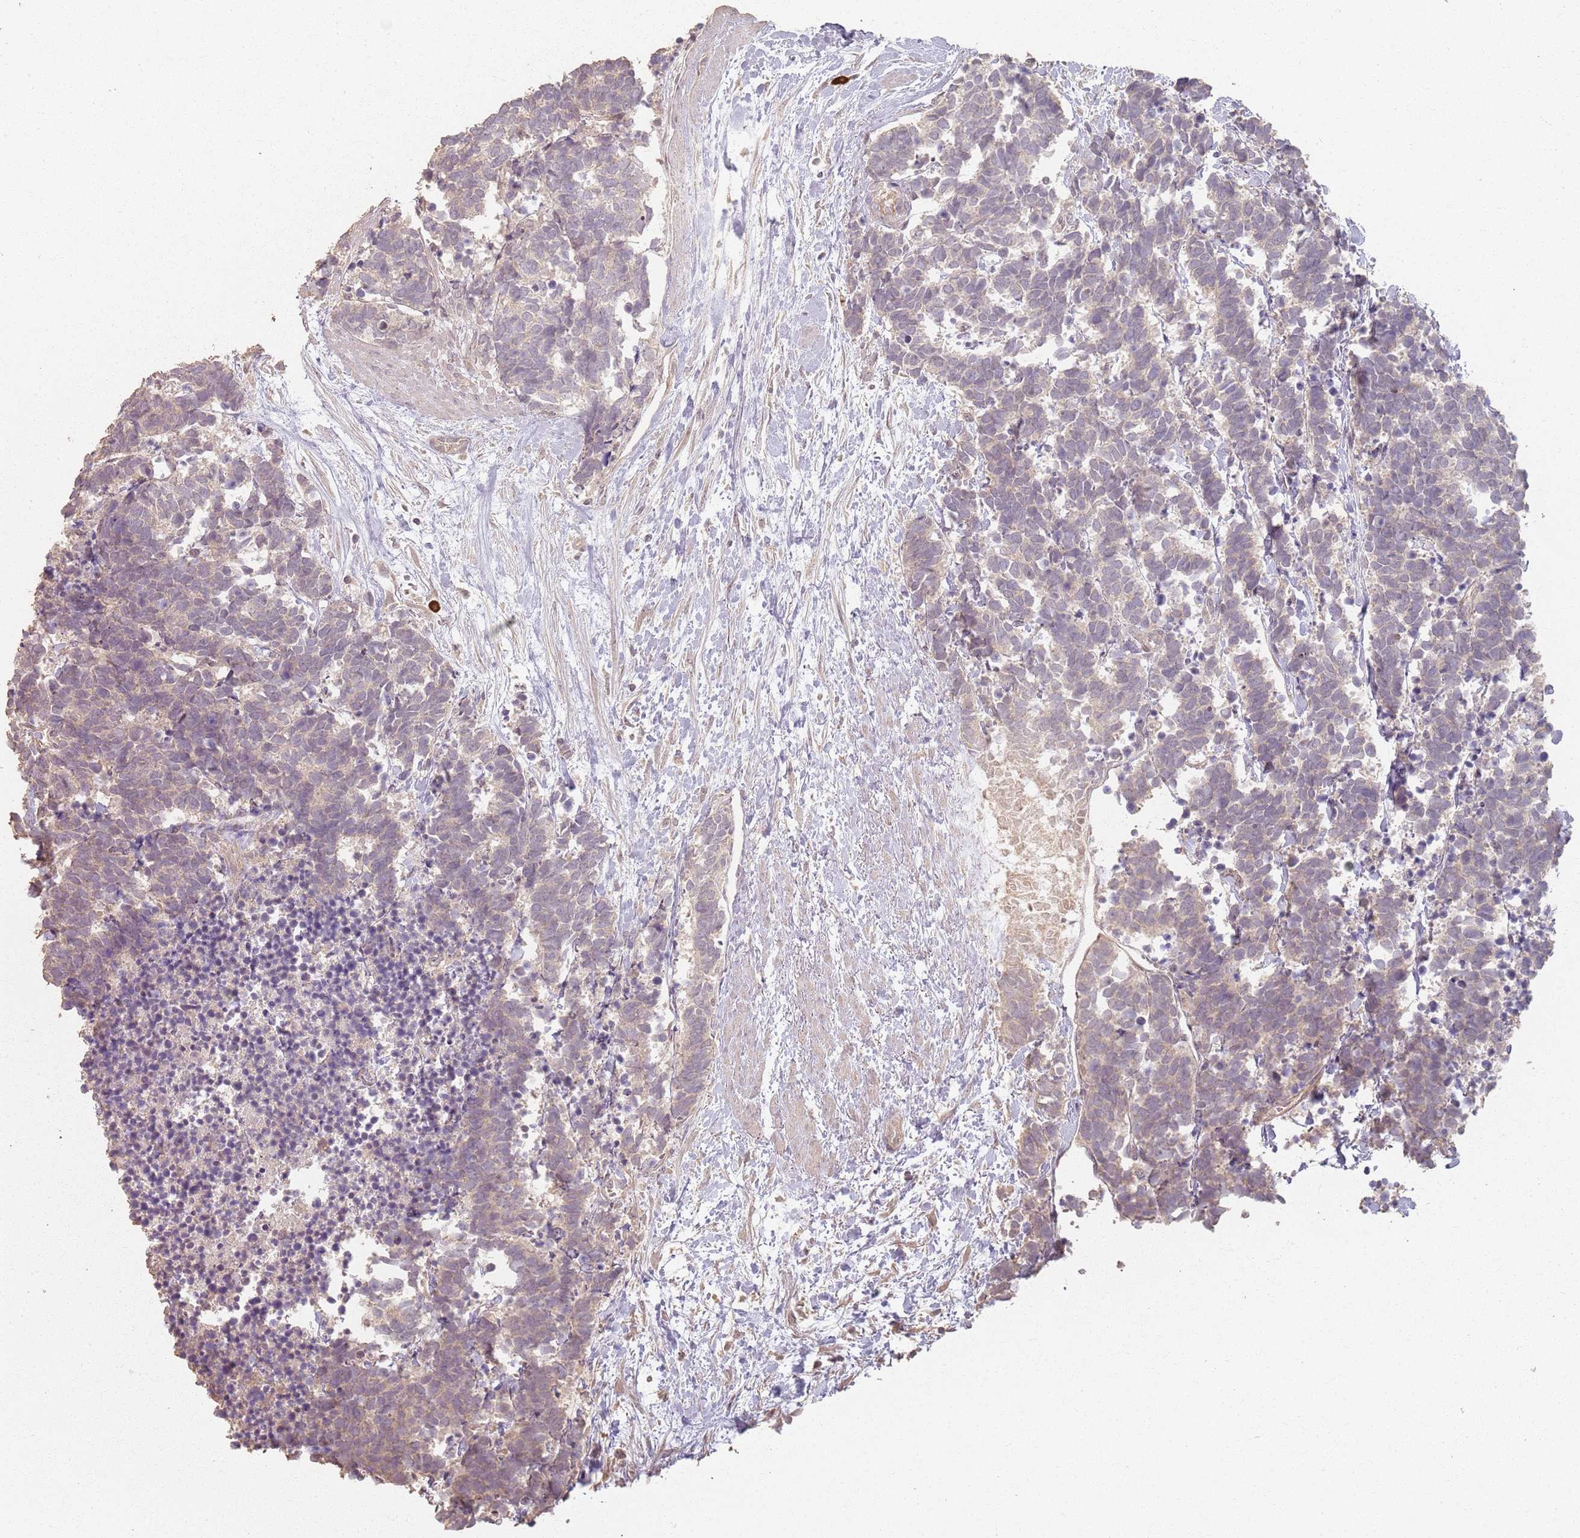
{"staining": {"intensity": "weak", "quantity": ">75%", "location": "cytoplasmic/membranous"}, "tissue": "carcinoid", "cell_type": "Tumor cells", "image_type": "cancer", "snomed": [{"axis": "morphology", "description": "Carcinoma, NOS"}, {"axis": "morphology", "description": "Carcinoid, malignant, NOS"}, {"axis": "topography", "description": "Prostate"}], "caption": "Immunohistochemical staining of carcinoma shows low levels of weak cytoplasmic/membranous positivity in about >75% of tumor cells.", "gene": "CCDC168", "patient": {"sex": "male", "age": 57}}